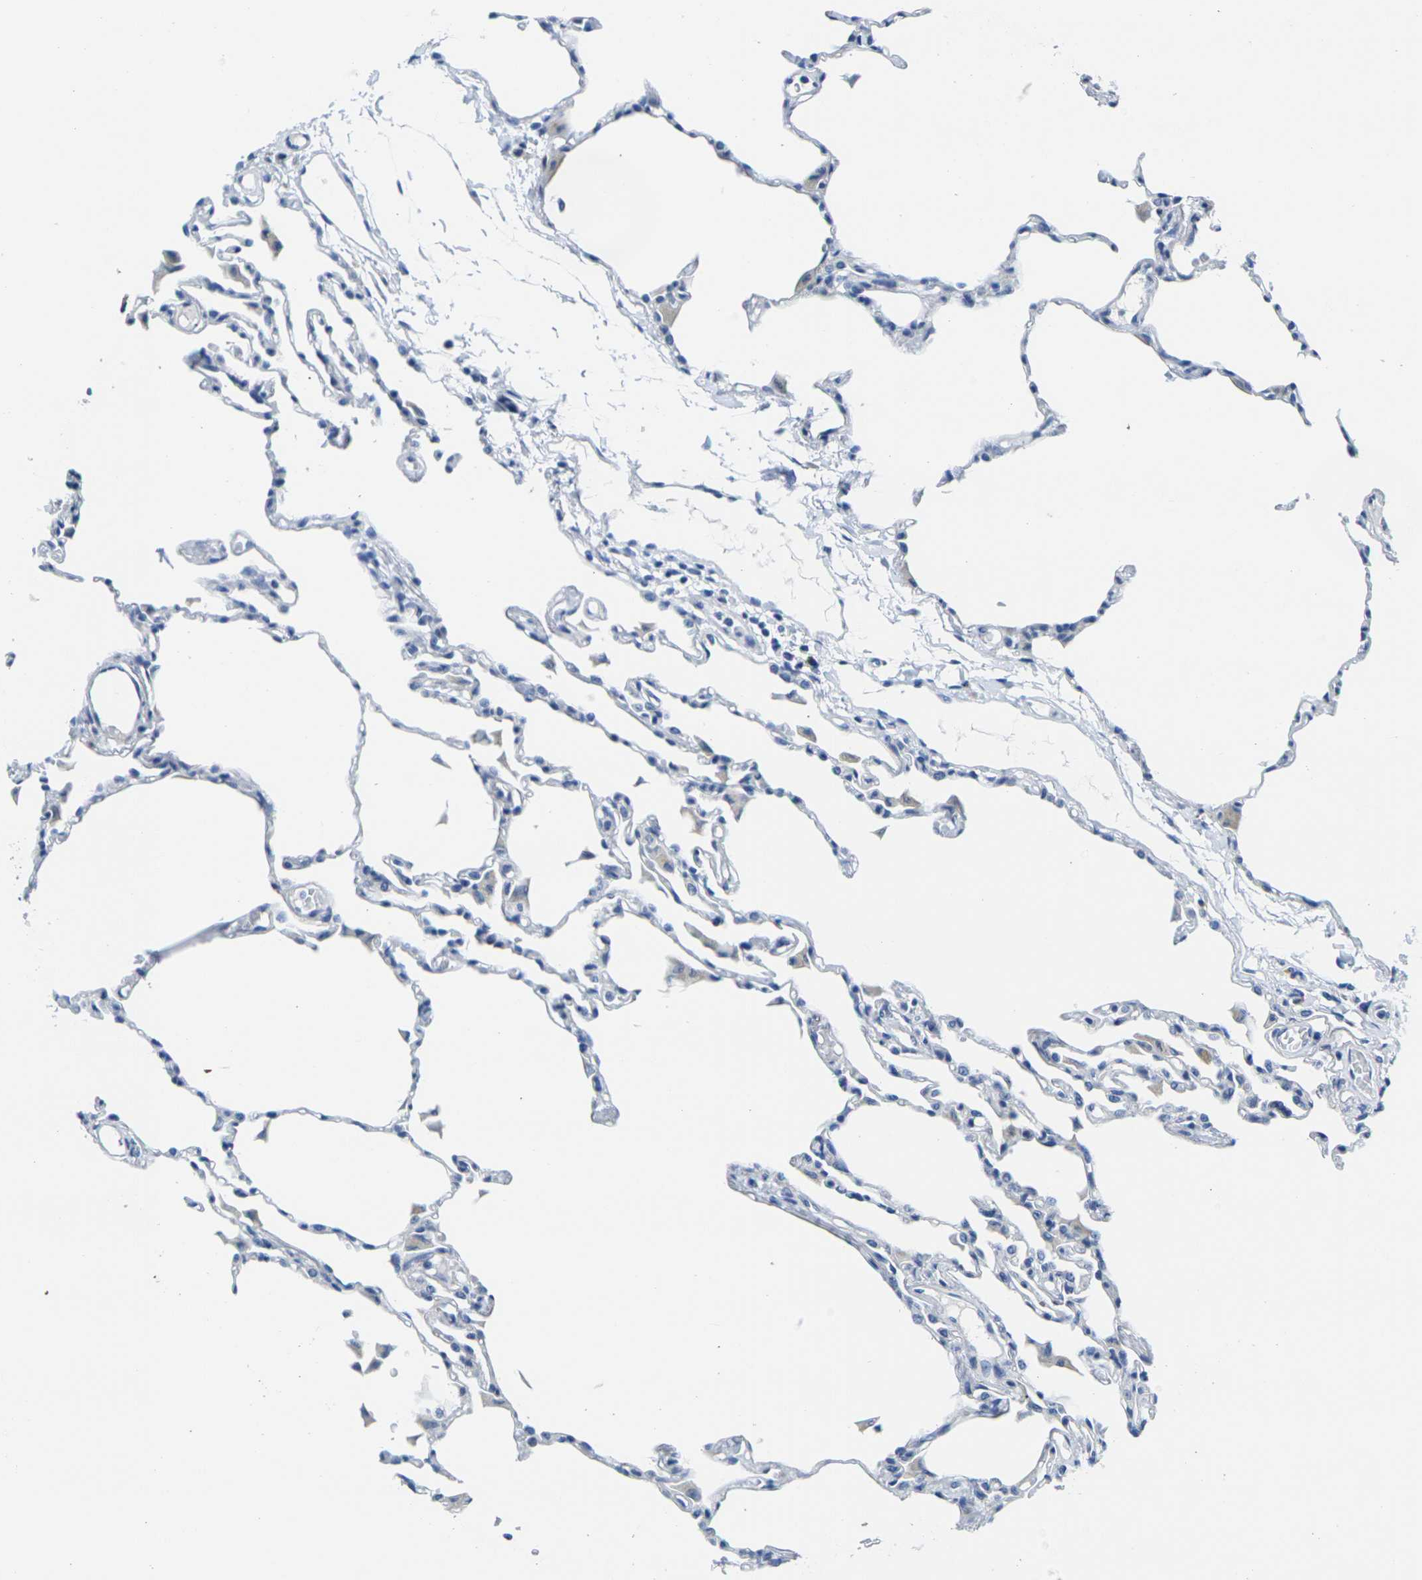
{"staining": {"intensity": "negative", "quantity": "none", "location": "none"}, "tissue": "lung", "cell_type": "Alveolar cells", "image_type": "normal", "snomed": [{"axis": "morphology", "description": "Normal tissue, NOS"}, {"axis": "topography", "description": "Lung"}], "caption": "The immunohistochemistry micrograph has no significant staining in alveolar cells of lung. (Stains: DAB immunohistochemistry with hematoxylin counter stain, Microscopy: brightfield microscopy at high magnification).", "gene": "CRK", "patient": {"sex": "female", "age": 49}}